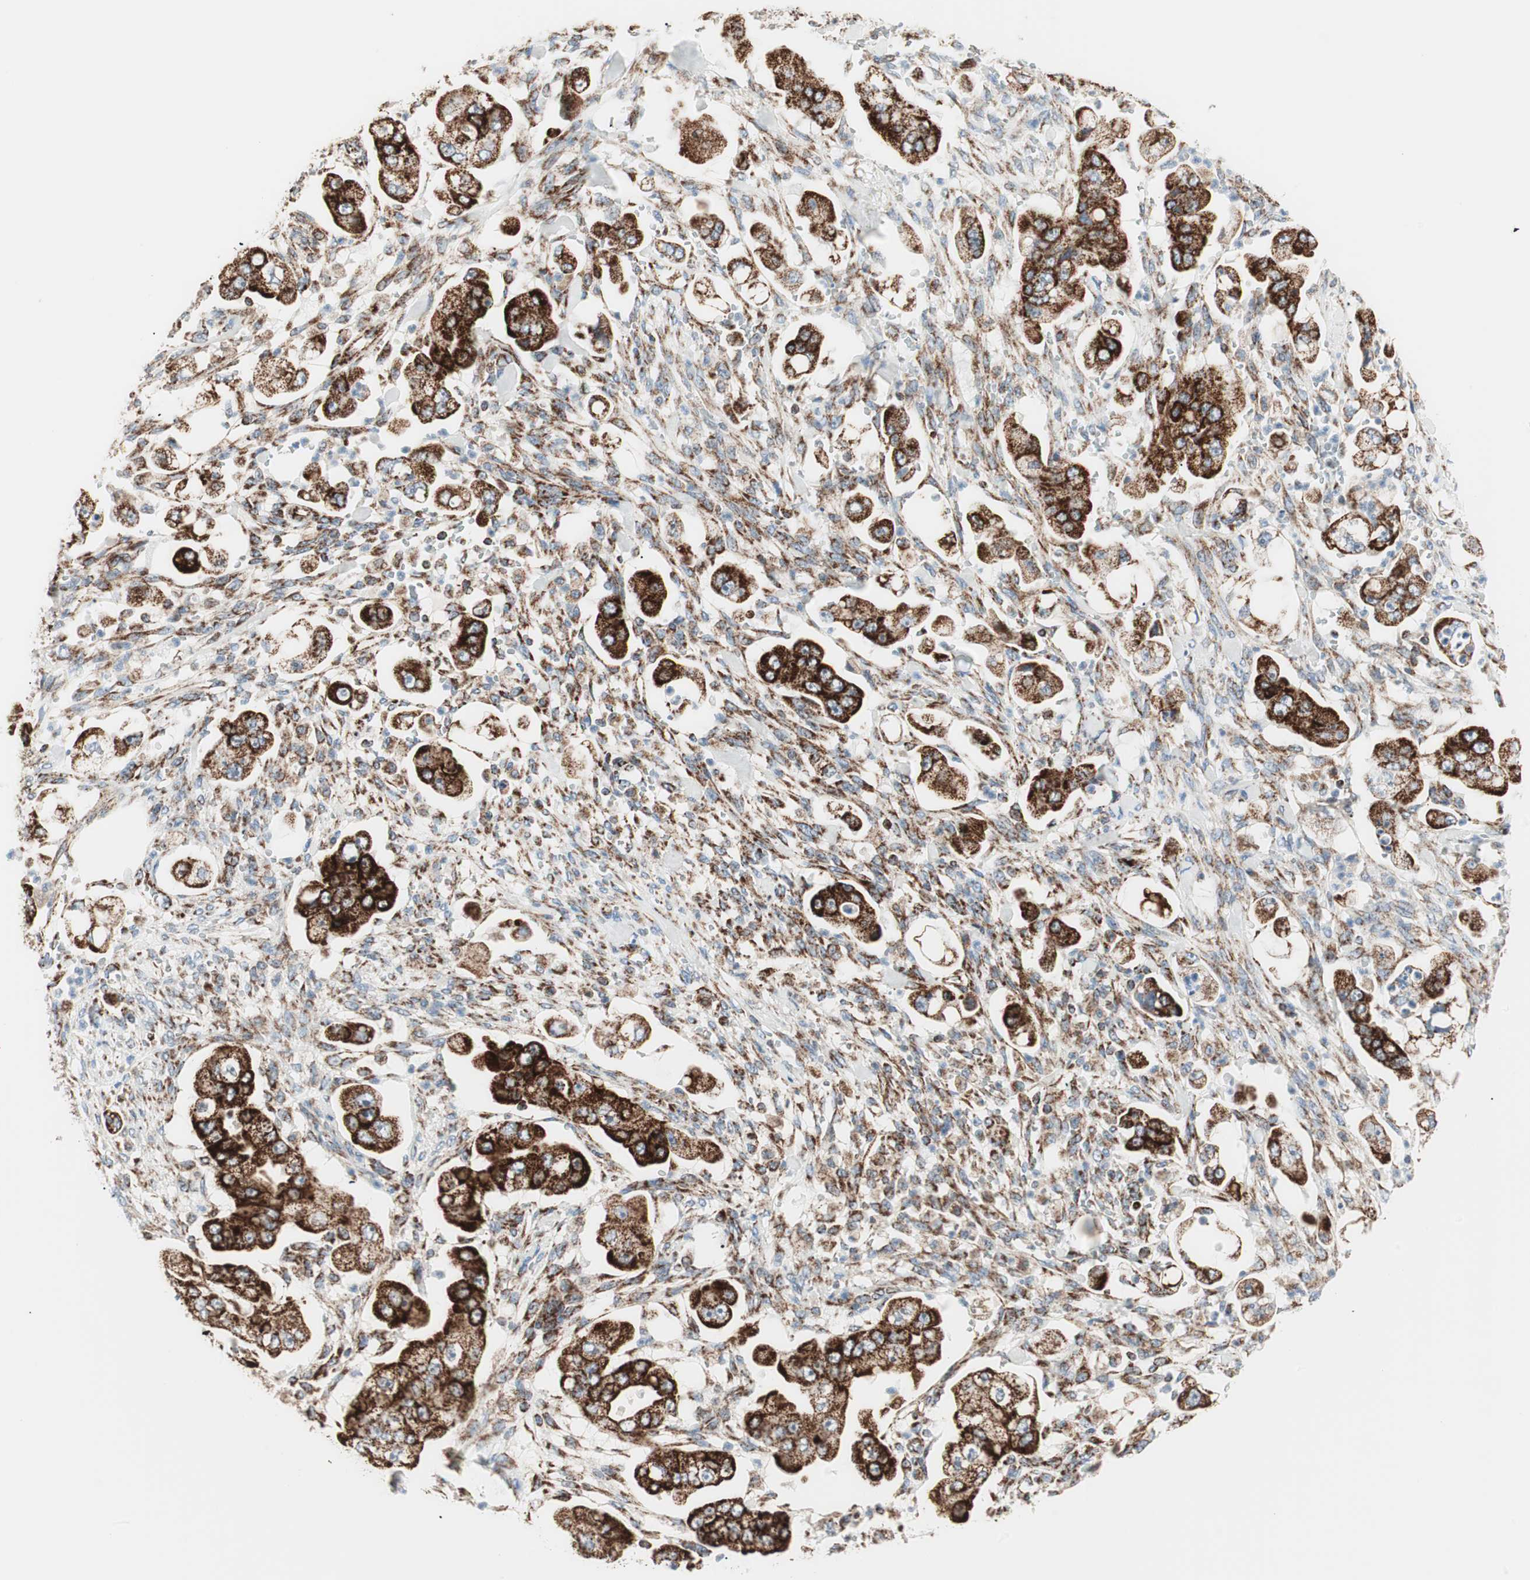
{"staining": {"intensity": "strong", "quantity": ">75%", "location": "cytoplasmic/membranous"}, "tissue": "stomach cancer", "cell_type": "Tumor cells", "image_type": "cancer", "snomed": [{"axis": "morphology", "description": "Adenocarcinoma, NOS"}, {"axis": "topography", "description": "Stomach"}], "caption": "Stomach adenocarcinoma stained for a protein reveals strong cytoplasmic/membranous positivity in tumor cells. Nuclei are stained in blue.", "gene": "TOMM20", "patient": {"sex": "male", "age": 62}}